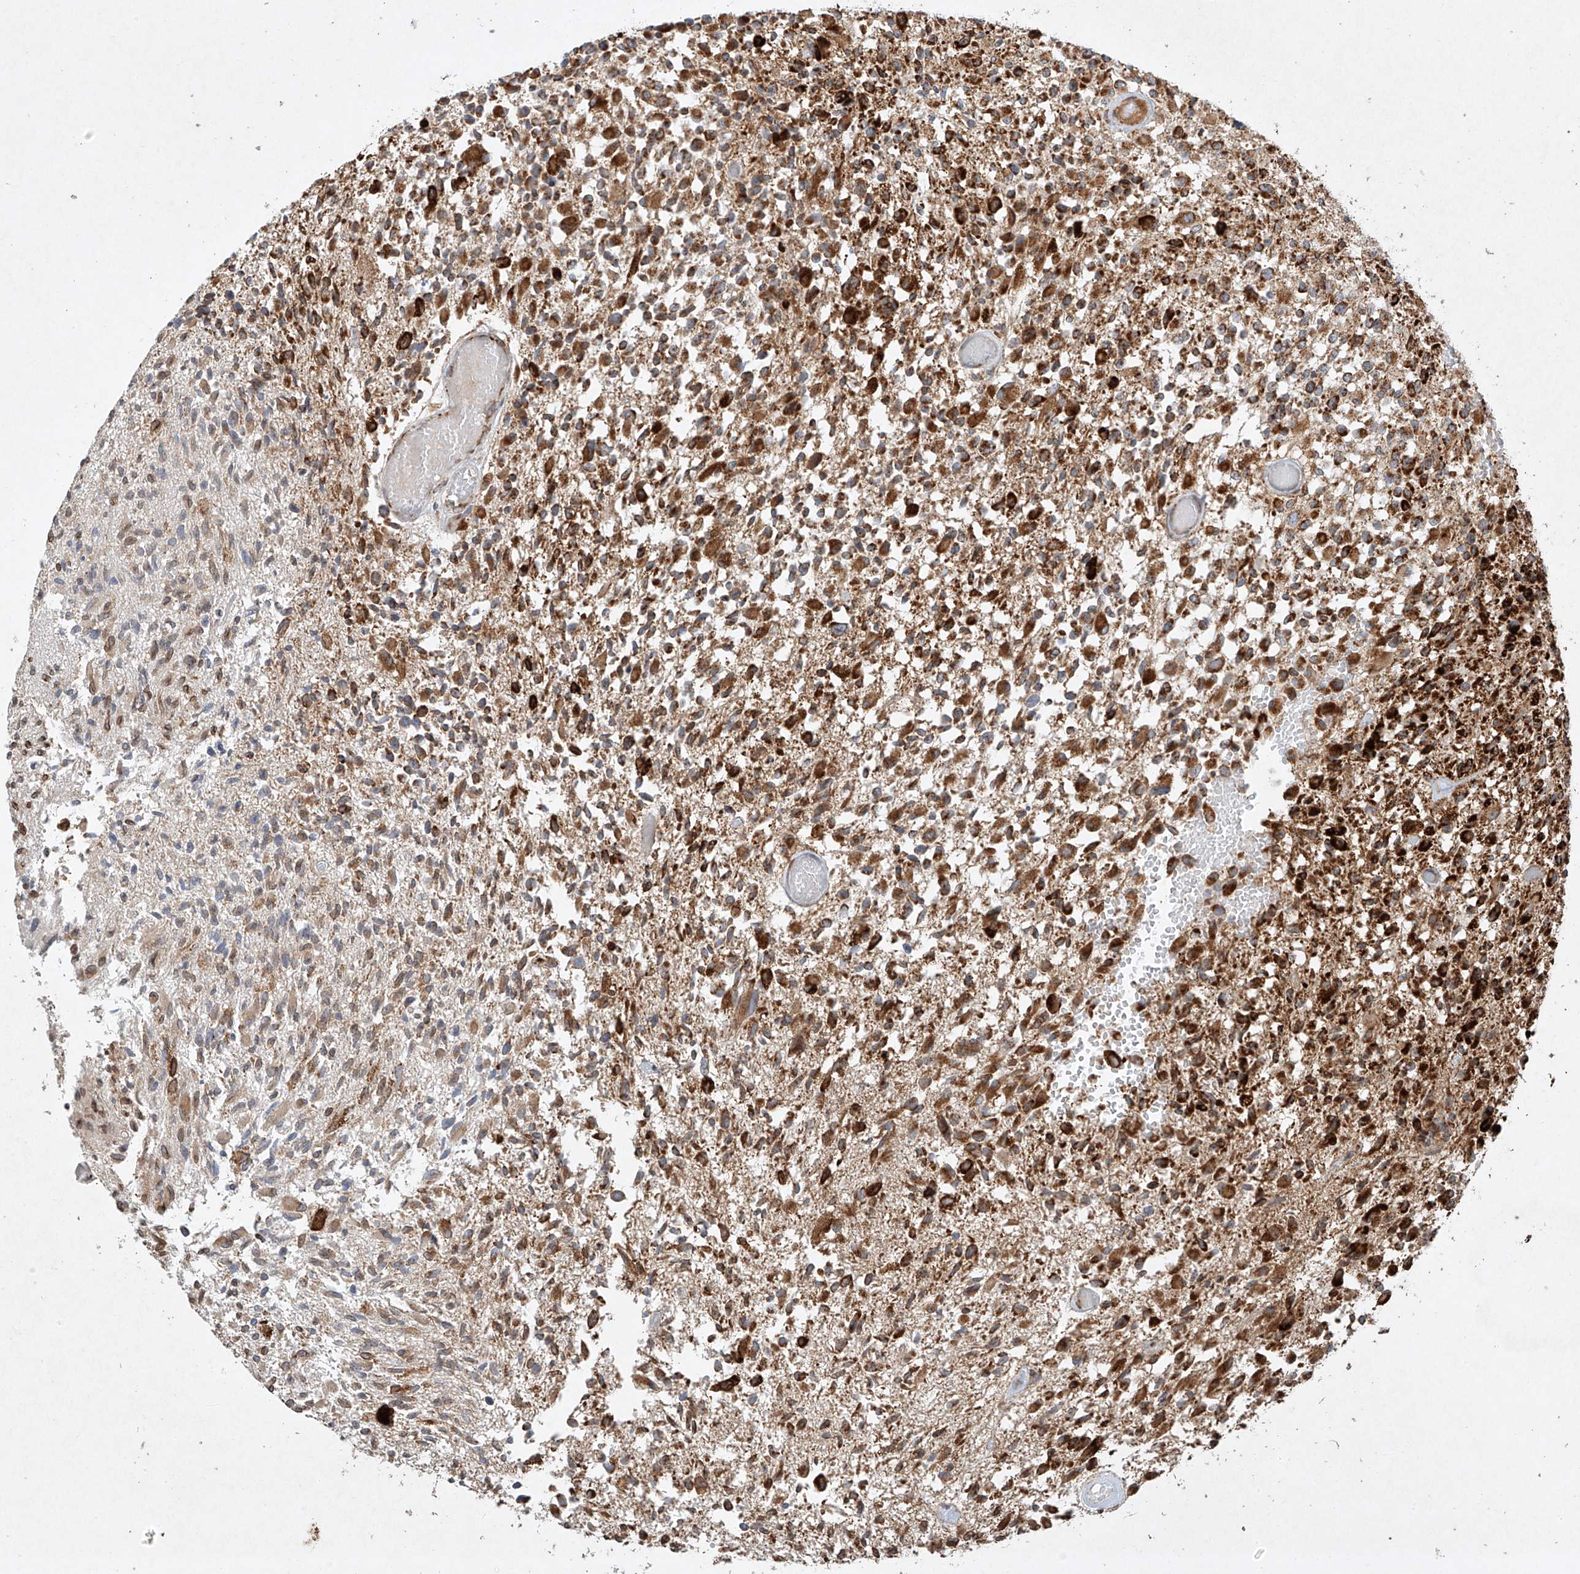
{"staining": {"intensity": "strong", "quantity": ">75%", "location": "cytoplasmic/membranous"}, "tissue": "glioma", "cell_type": "Tumor cells", "image_type": "cancer", "snomed": [{"axis": "morphology", "description": "Glioma, malignant, High grade"}, {"axis": "morphology", "description": "Glioblastoma, NOS"}, {"axis": "topography", "description": "Brain"}], "caption": "Human high-grade glioma (malignant) stained for a protein (brown) exhibits strong cytoplasmic/membranous positive positivity in about >75% of tumor cells.", "gene": "SEMA3B", "patient": {"sex": "male", "age": 60}}